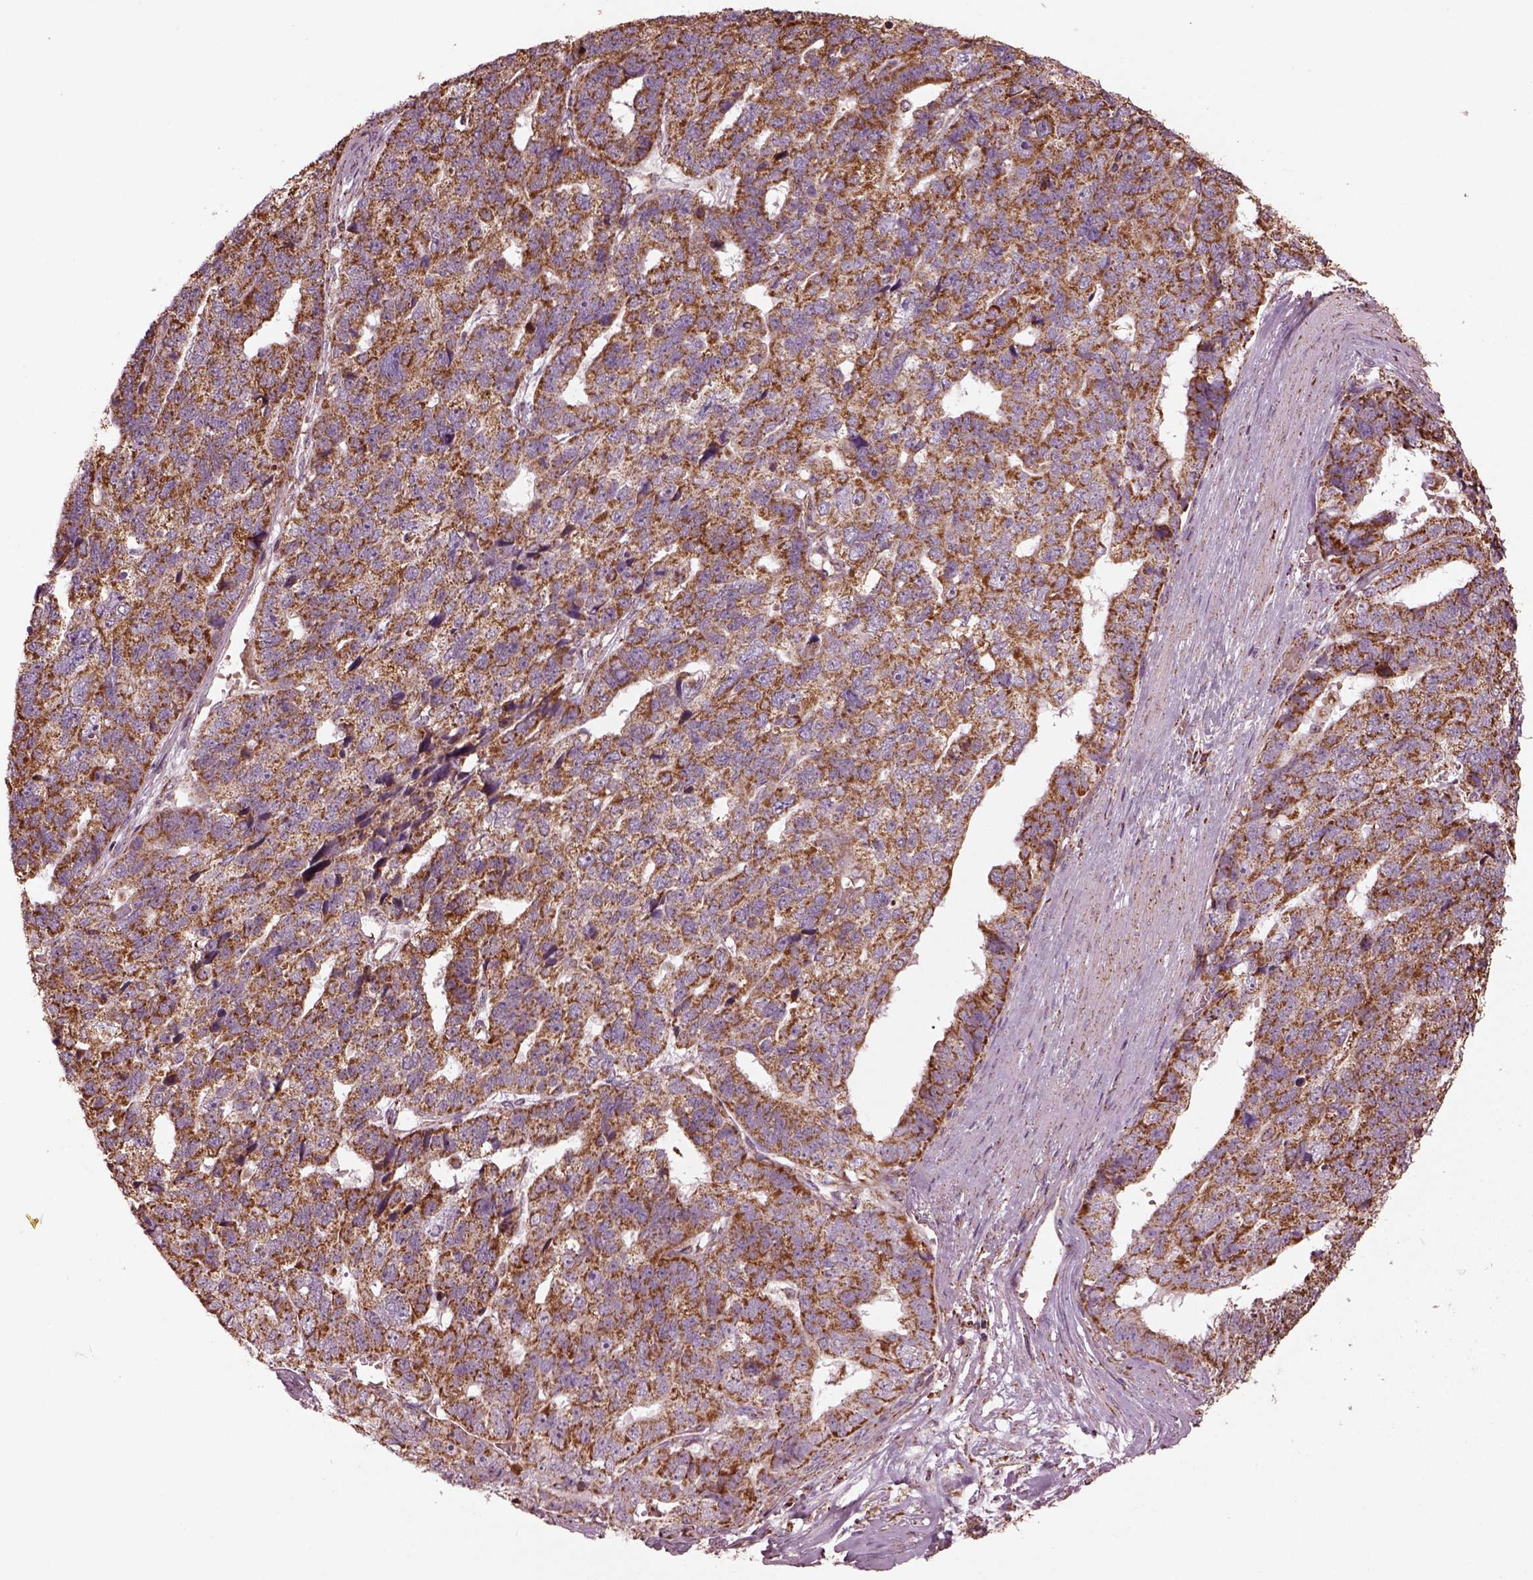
{"staining": {"intensity": "moderate", "quantity": "<25%", "location": "cytoplasmic/membranous"}, "tissue": "stomach cancer", "cell_type": "Tumor cells", "image_type": "cancer", "snomed": [{"axis": "morphology", "description": "Adenocarcinoma, NOS"}, {"axis": "topography", "description": "Stomach"}], "caption": "Stomach adenocarcinoma was stained to show a protein in brown. There is low levels of moderate cytoplasmic/membranous expression in approximately <25% of tumor cells. (DAB IHC with brightfield microscopy, high magnification).", "gene": "TMEM254", "patient": {"sex": "male", "age": 69}}